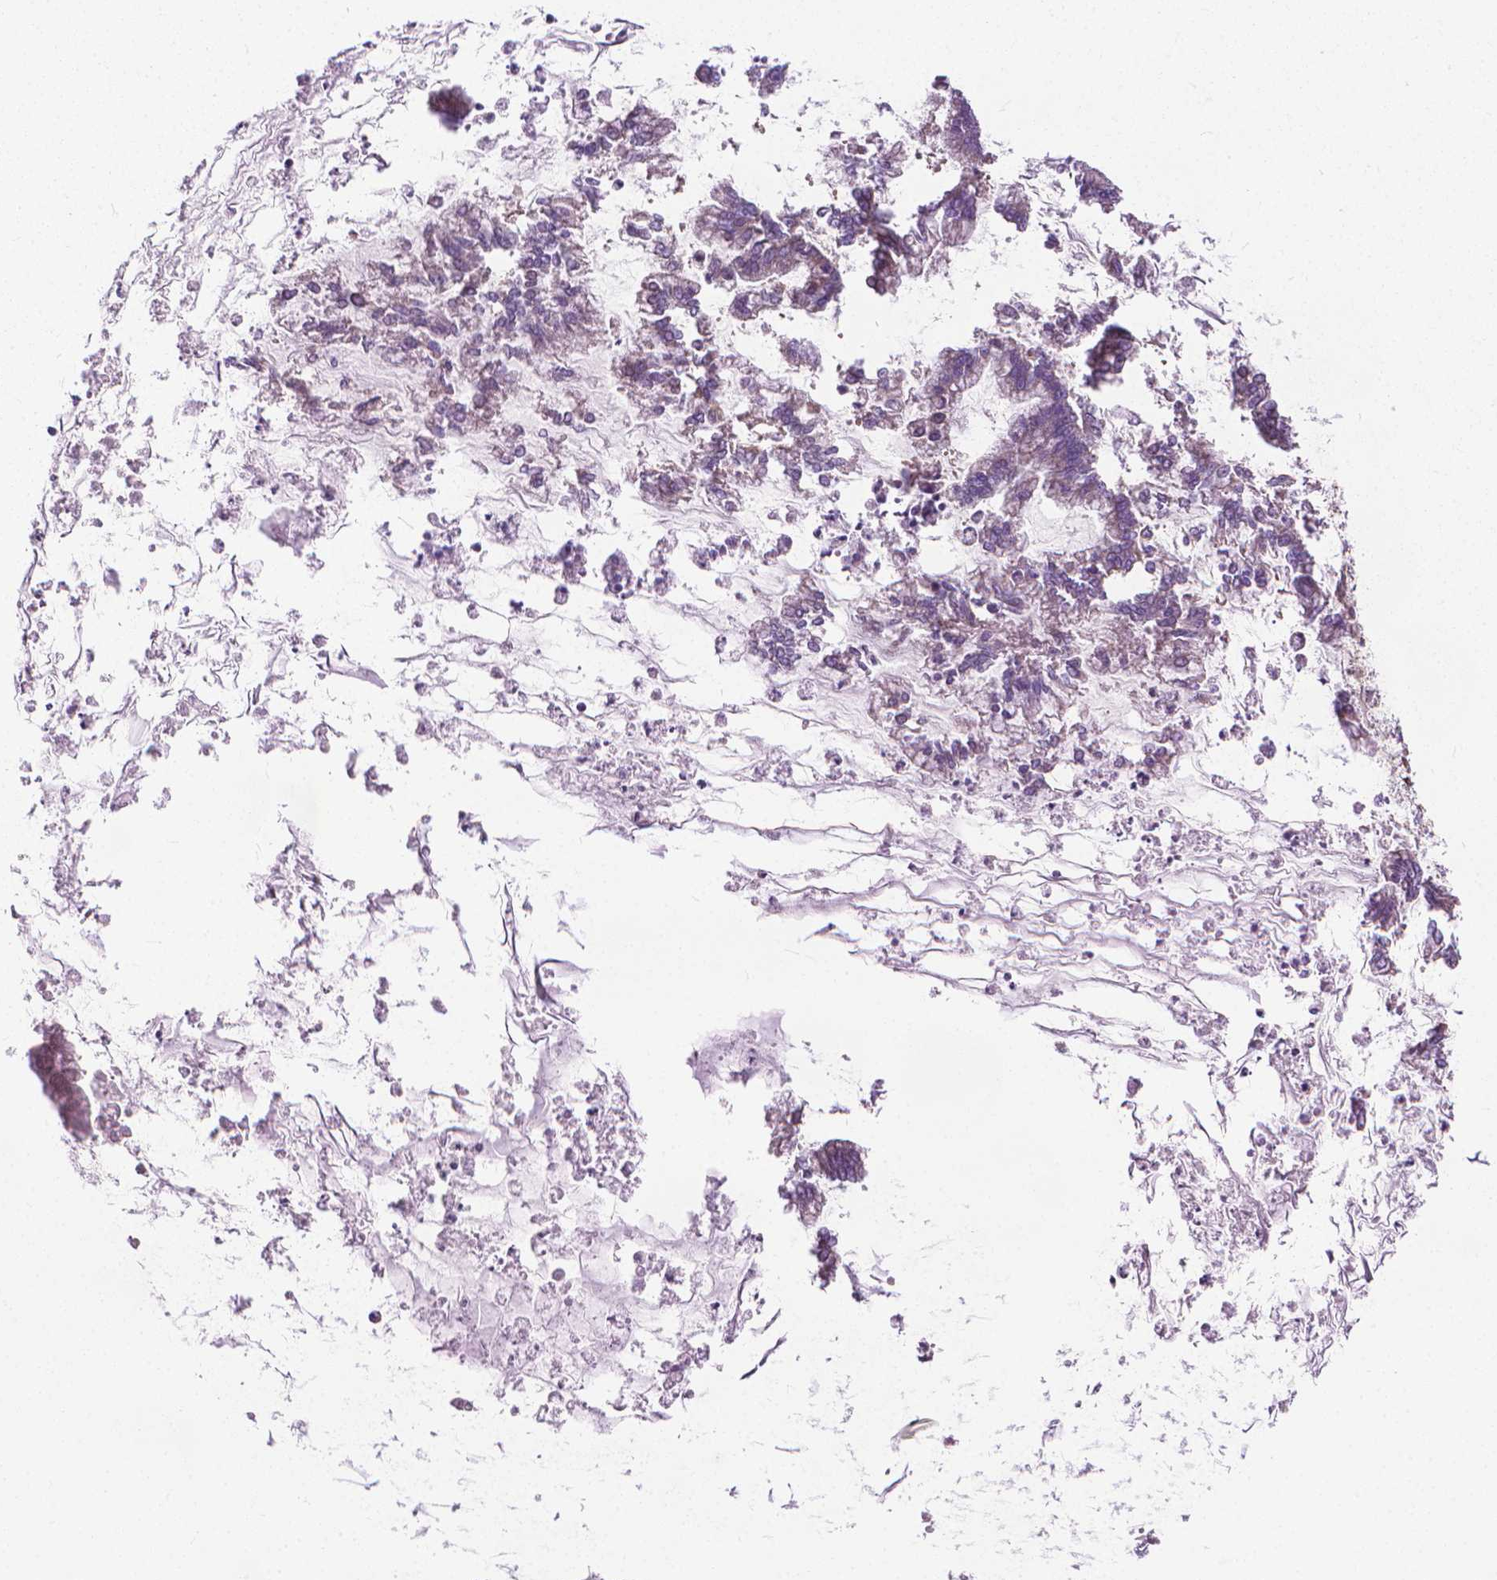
{"staining": {"intensity": "weak", "quantity": "<25%", "location": "cytoplasmic/membranous"}, "tissue": "ovarian cancer", "cell_type": "Tumor cells", "image_type": "cancer", "snomed": [{"axis": "morphology", "description": "Cystadenocarcinoma, mucinous, NOS"}, {"axis": "topography", "description": "Ovary"}], "caption": "The histopathology image exhibits no significant expression in tumor cells of ovarian cancer (mucinous cystadenocarcinoma).", "gene": "NUDT1", "patient": {"sex": "female", "age": 67}}